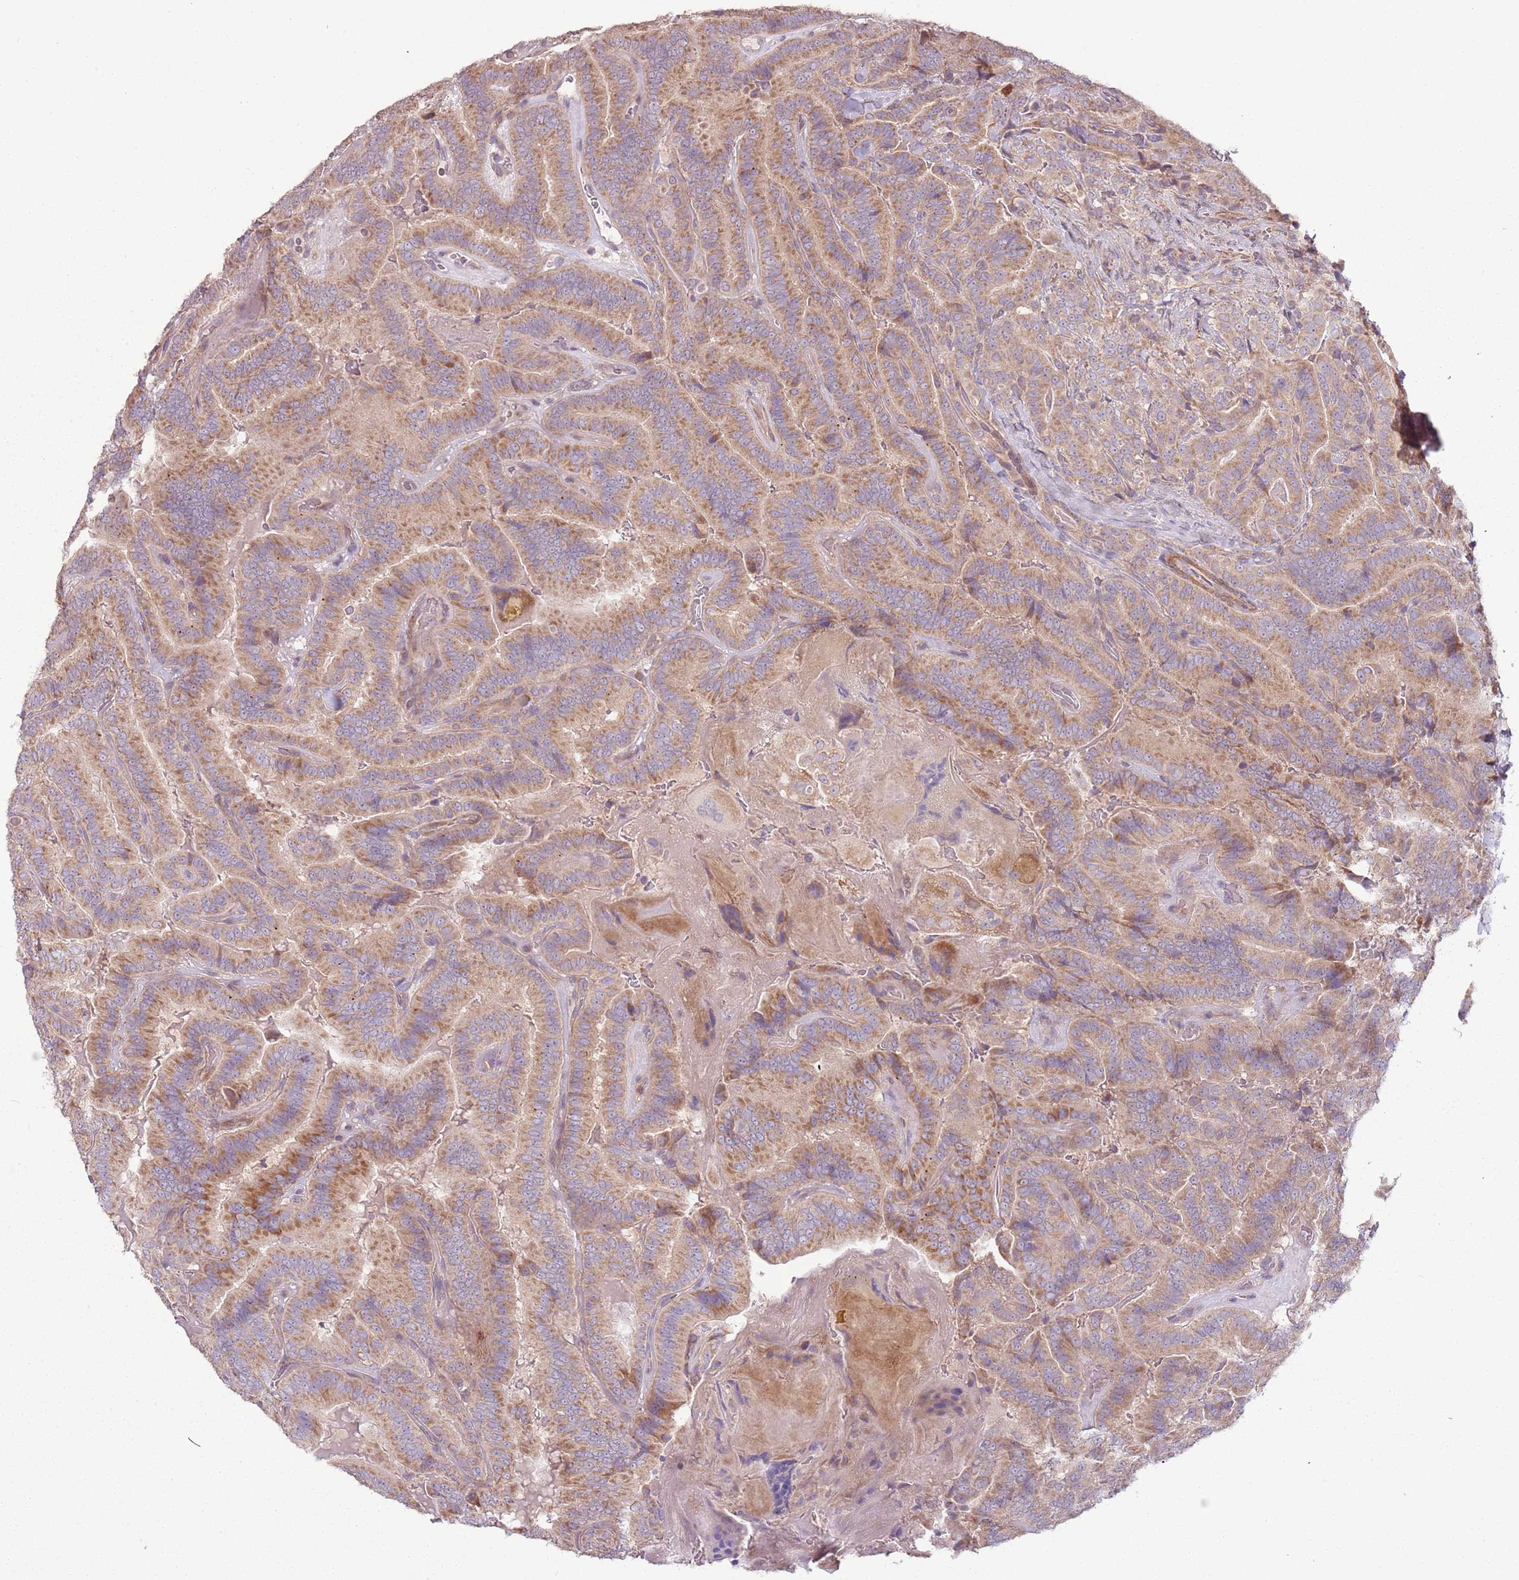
{"staining": {"intensity": "moderate", "quantity": ">75%", "location": "cytoplasmic/membranous"}, "tissue": "thyroid cancer", "cell_type": "Tumor cells", "image_type": "cancer", "snomed": [{"axis": "morphology", "description": "Papillary adenocarcinoma, NOS"}, {"axis": "topography", "description": "Thyroid gland"}], "caption": "Thyroid cancer (papillary adenocarcinoma) stained with a brown dye reveals moderate cytoplasmic/membranous positive positivity in about >75% of tumor cells.", "gene": "DTD2", "patient": {"sex": "male", "age": 61}}